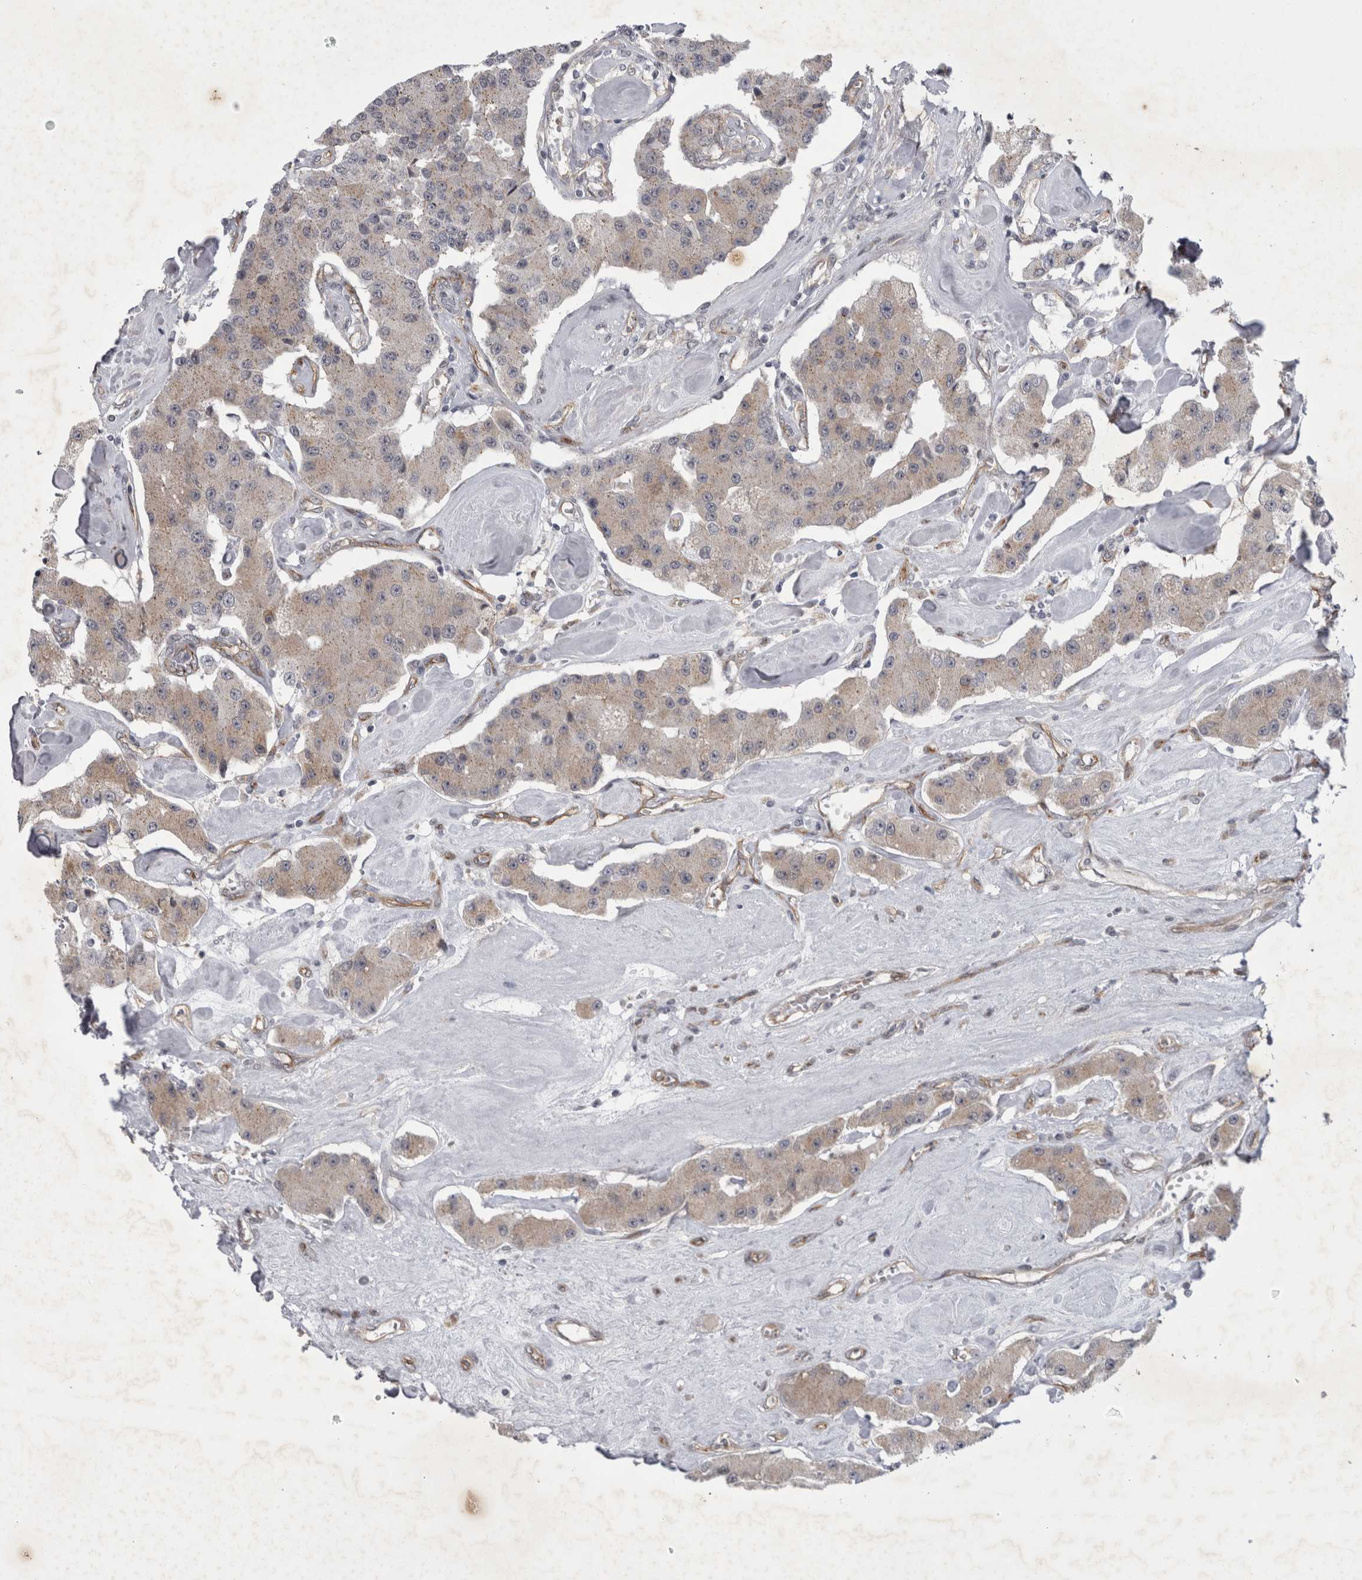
{"staining": {"intensity": "negative", "quantity": "none", "location": "none"}, "tissue": "carcinoid", "cell_type": "Tumor cells", "image_type": "cancer", "snomed": [{"axis": "morphology", "description": "Carcinoid, malignant, NOS"}, {"axis": "topography", "description": "Pancreas"}], "caption": "Immunohistochemistry (IHC) of human carcinoid reveals no positivity in tumor cells.", "gene": "PARP11", "patient": {"sex": "male", "age": 41}}